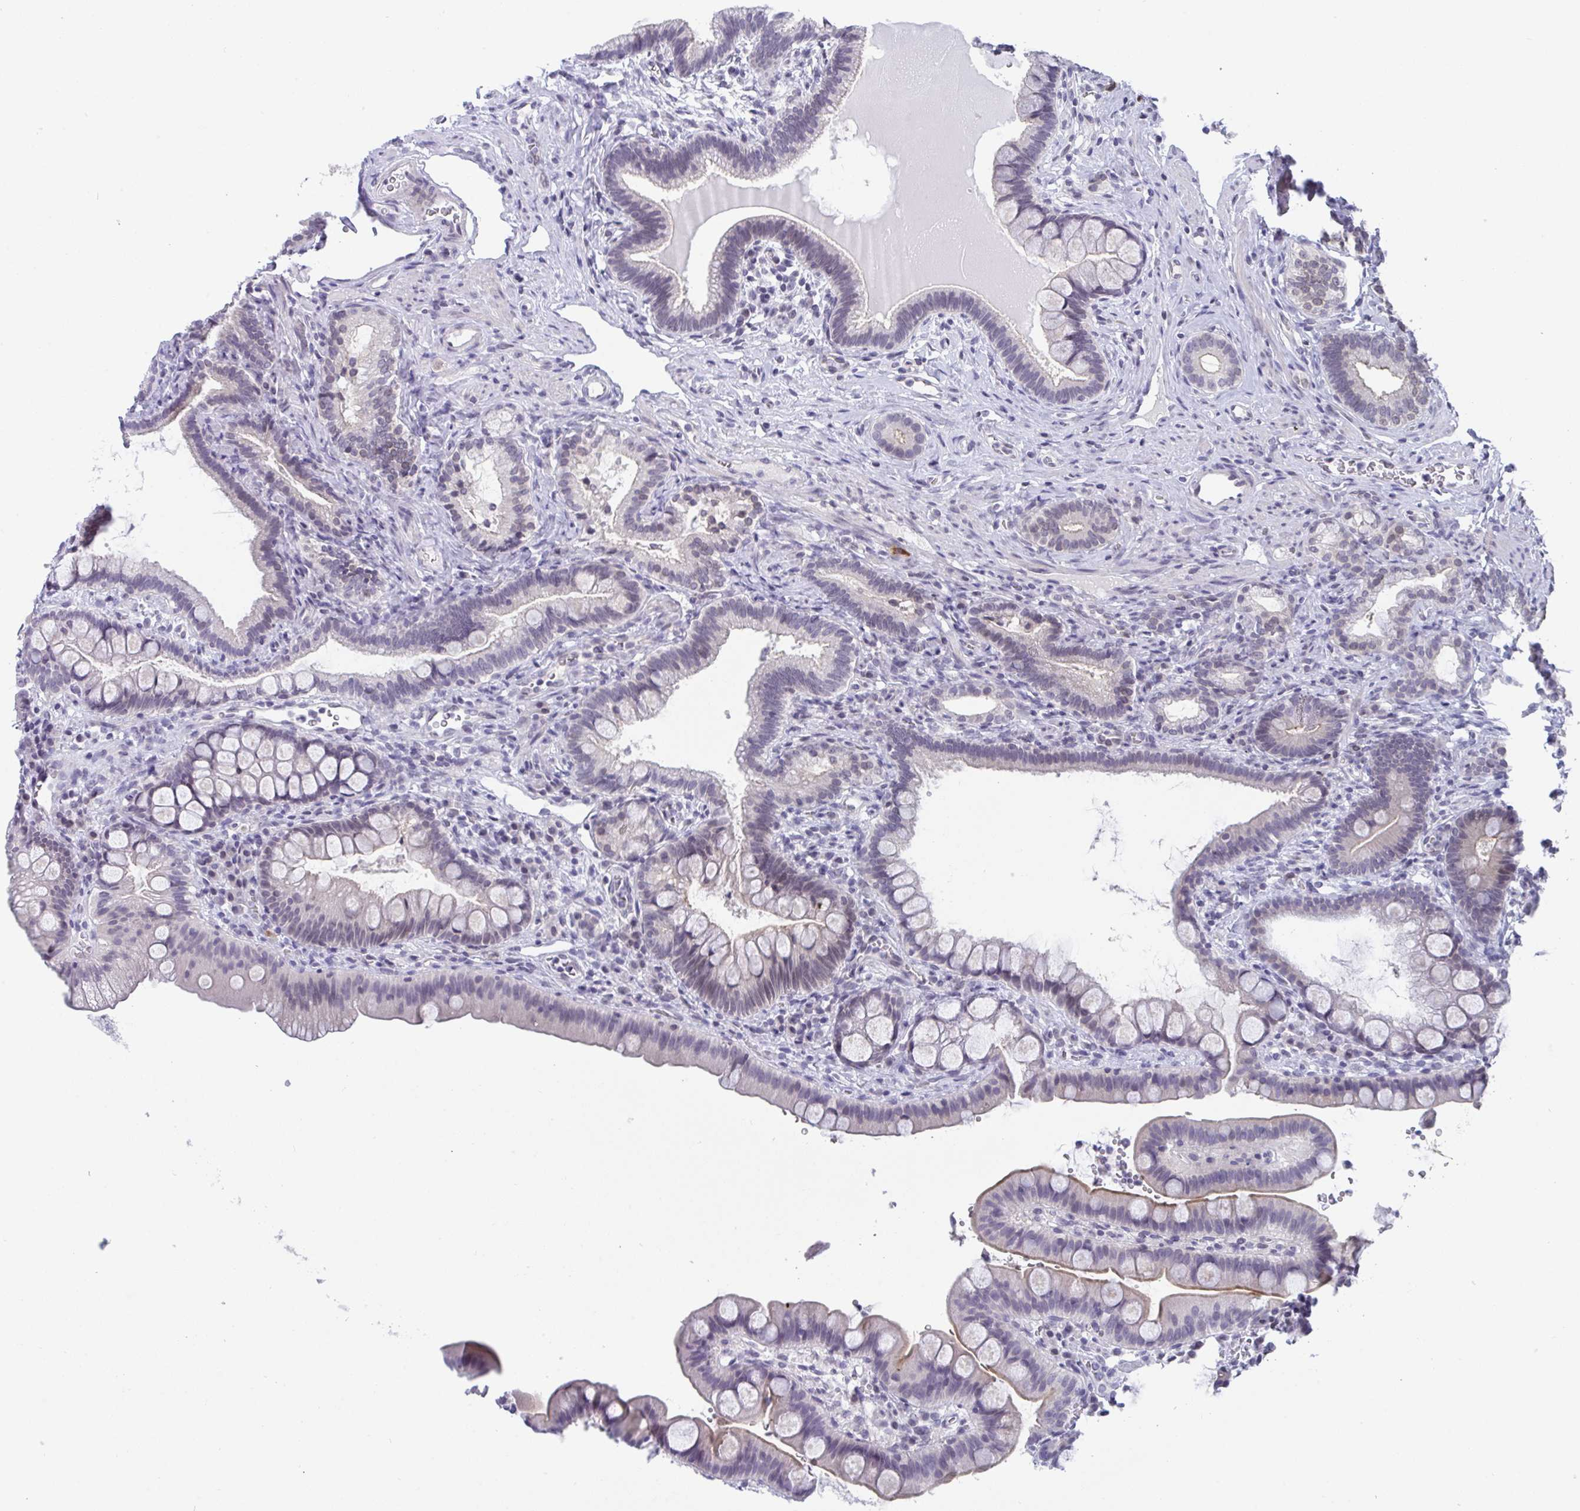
{"staining": {"intensity": "weak", "quantity": "<25%", "location": "cytoplasmic/membranous,nuclear"}, "tissue": "duodenum", "cell_type": "Glandular cells", "image_type": "normal", "snomed": [{"axis": "morphology", "description": "Normal tissue, NOS"}, {"axis": "topography", "description": "Duodenum"}], "caption": "Histopathology image shows no protein positivity in glandular cells of unremarkable duodenum. (Brightfield microscopy of DAB immunohistochemistry (IHC) at high magnification).", "gene": "BMAL2", "patient": {"sex": "male", "age": 59}}